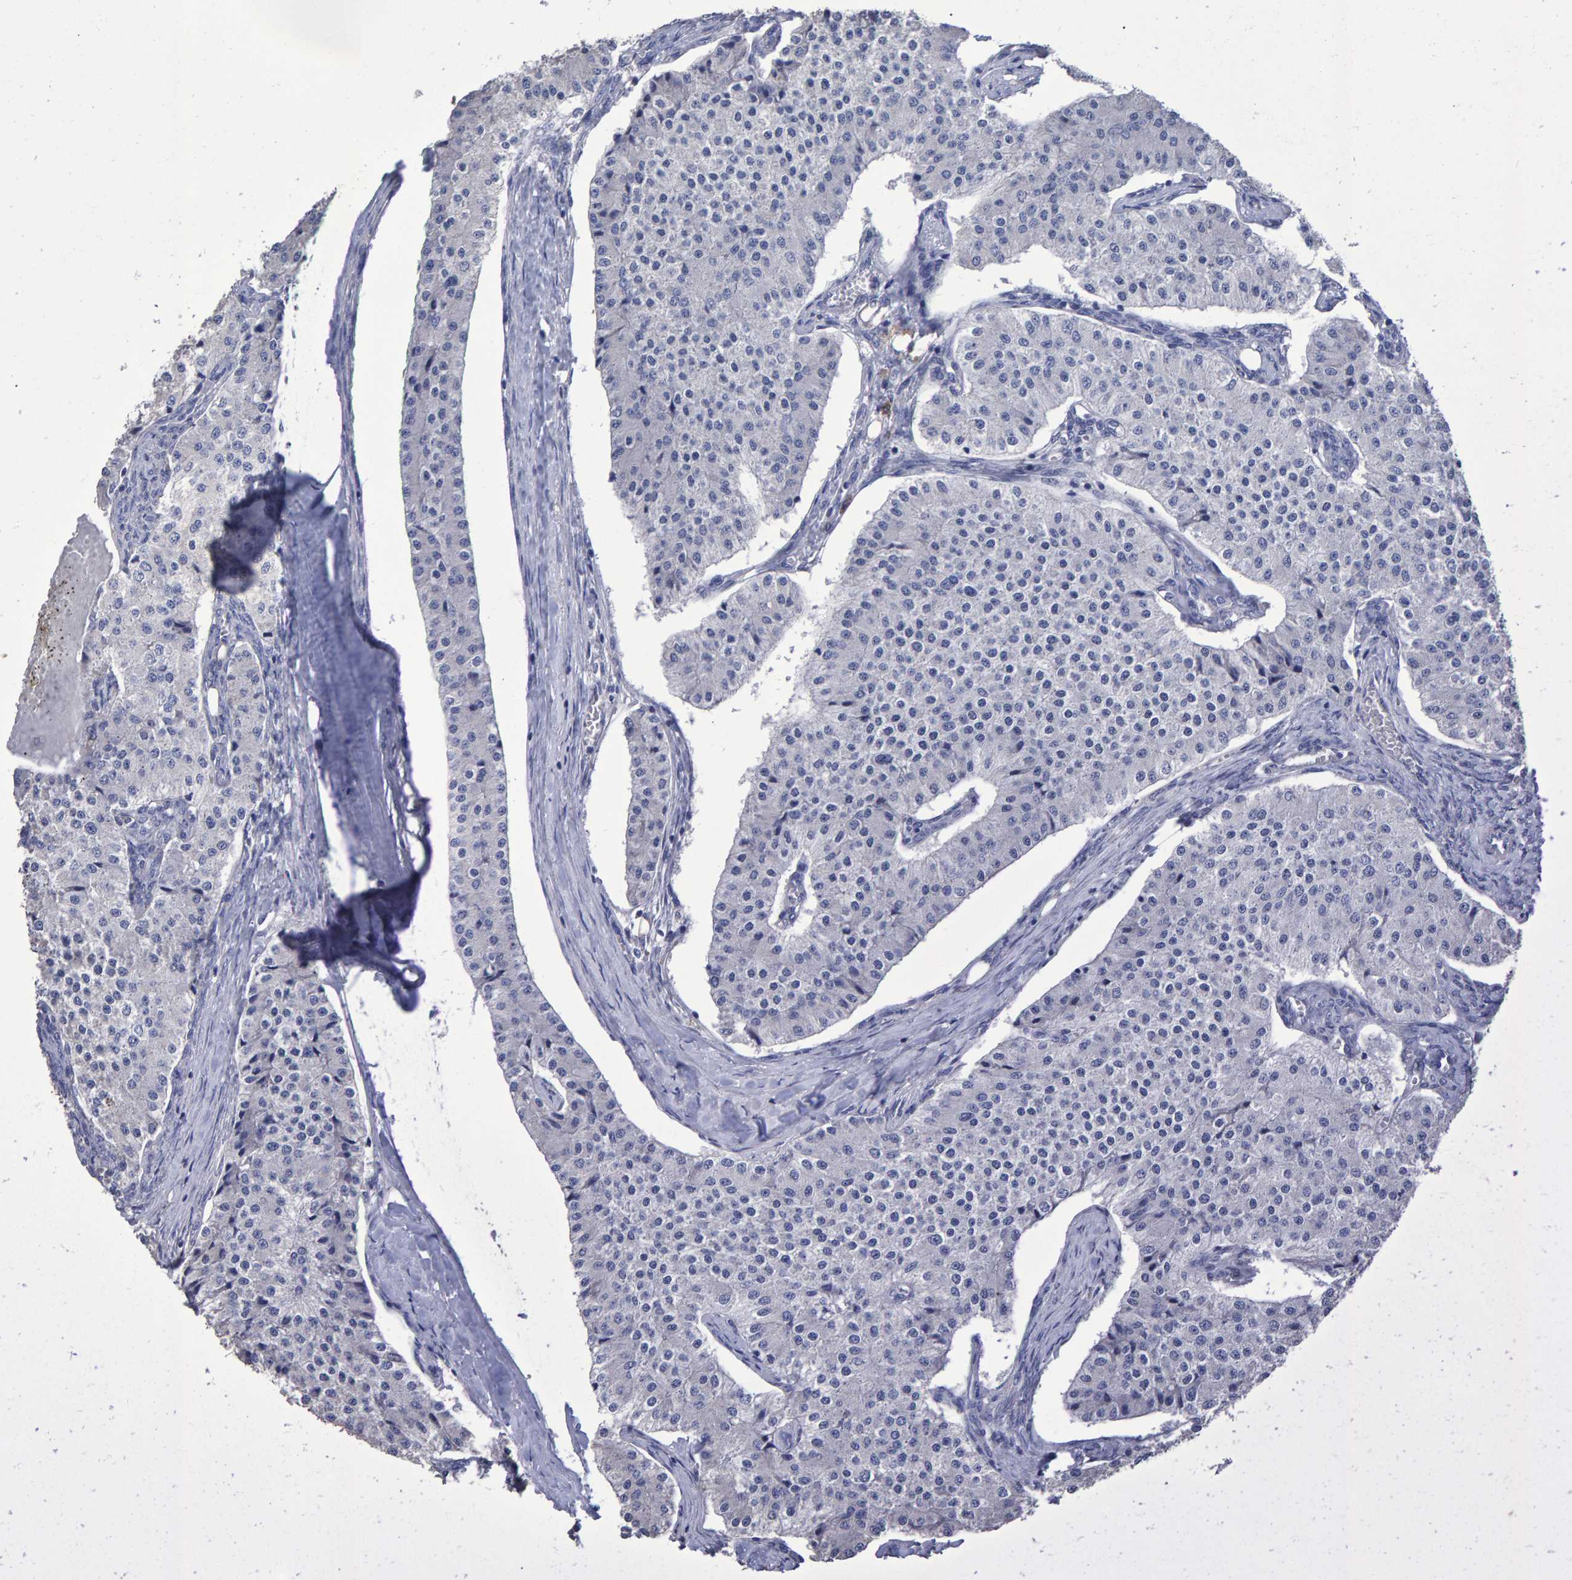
{"staining": {"intensity": "negative", "quantity": "none", "location": "none"}, "tissue": "carcinoid", "cell_type": "Tumor cells", "image_type": "cancer", "snomed": [{"axis": "morphology", "description": "Carcinoid, malignant, NOS"}, {"axis": "topography", "description": "Colon"}], "caption": "An immunohistochemistry (IHC) image of malignant carcinoid is shown. There is no staining in tumor cells of malignant carcinoid.", "gene": "HEMGN", "patient": {"sex": "female", "age": 52}}